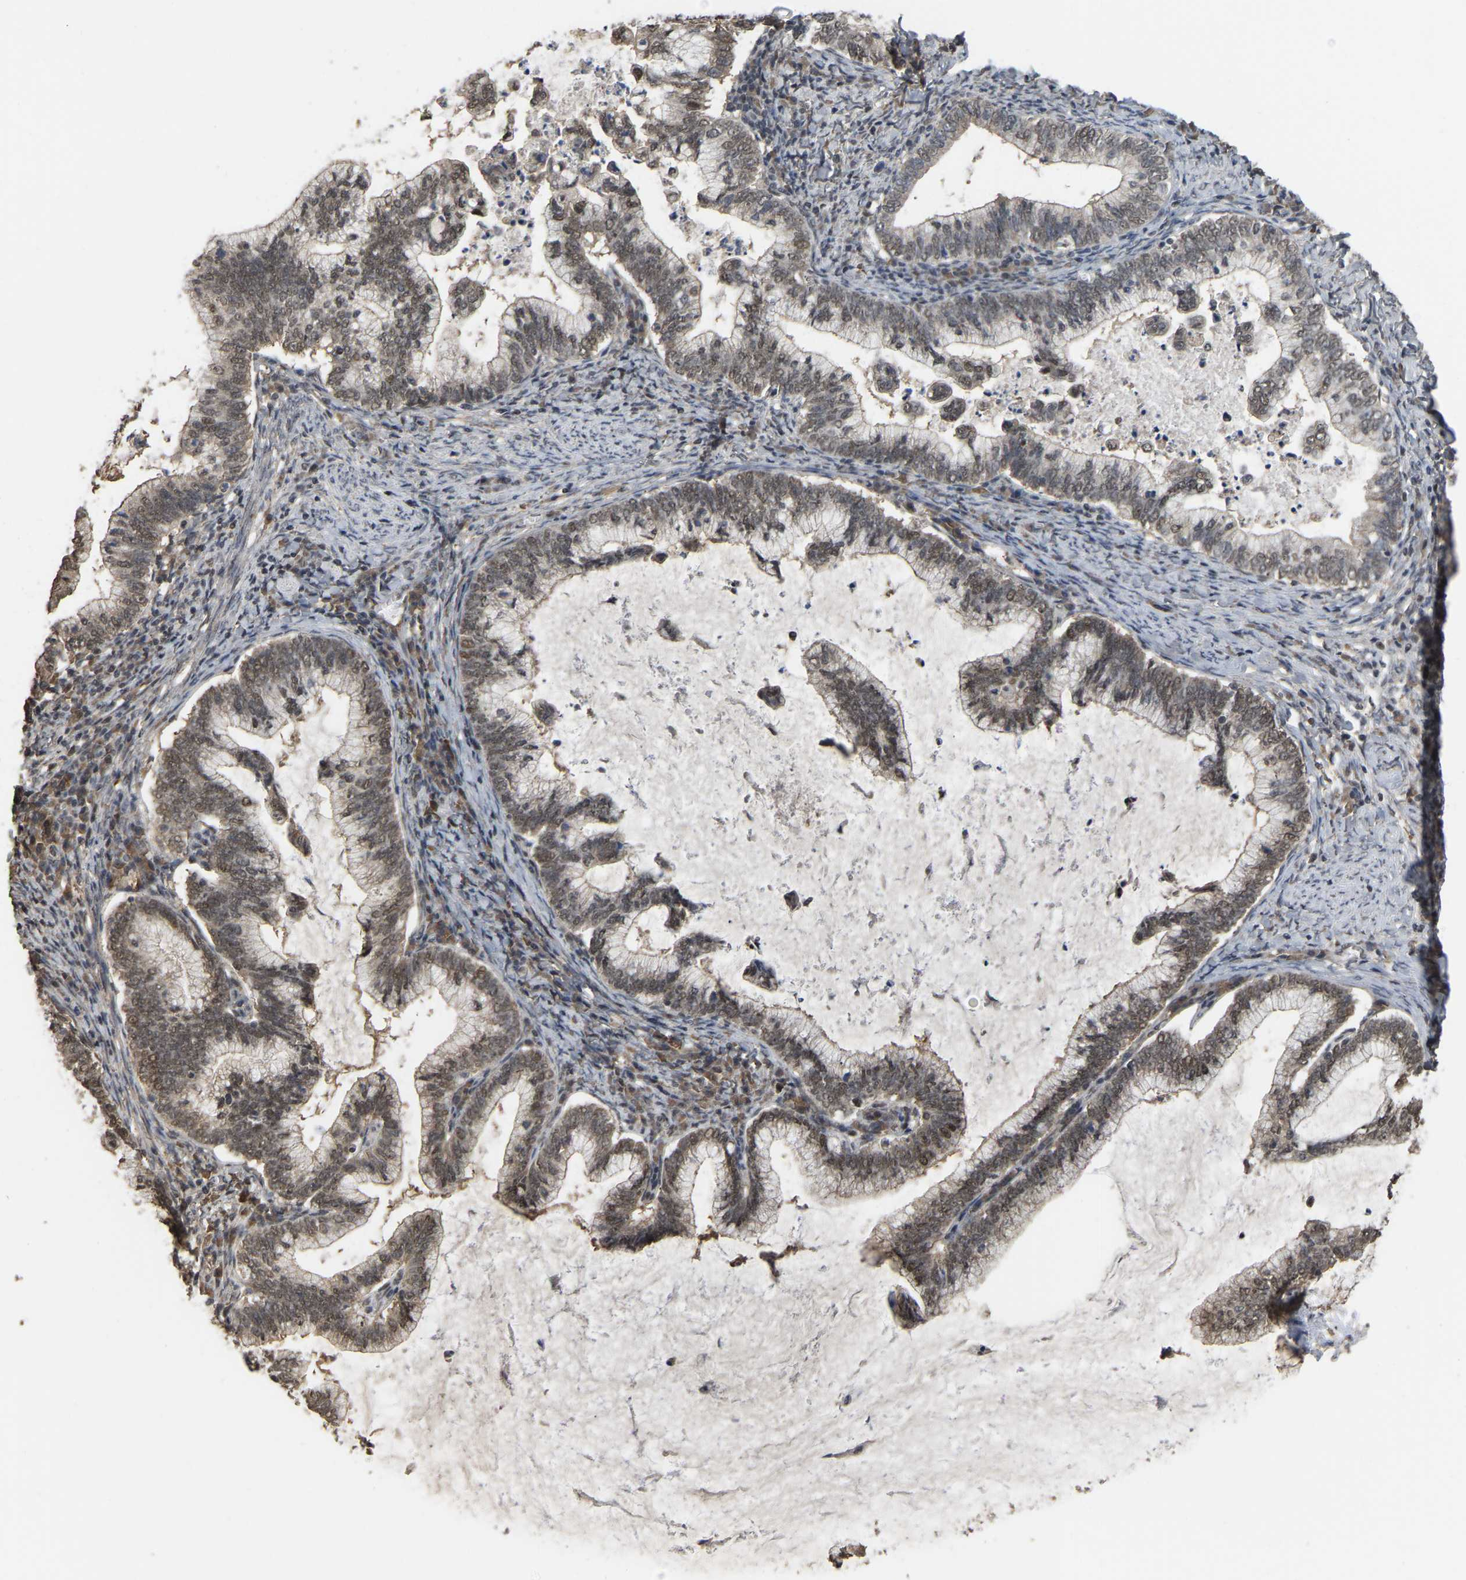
{"staining": {"intensity": "weak", "quantity": ">75%", "location": "nuclear"}, "tissue": "cervical cancer", "cell_type": "Tumor cells", "image_type": "cancer", "snomed": [{"axis": "morphology", "description": "Adenocarcinoma, NOS"}, {"axis": "topography", "description": "Cervix"}], "caption": "A brown stain highlights weak nuclear positivity of a protein in human adenocarcinoma (cervical) tumor cells.", "gene": "ARHGAP23", "patient": {"sex": "female", "age": 36}}